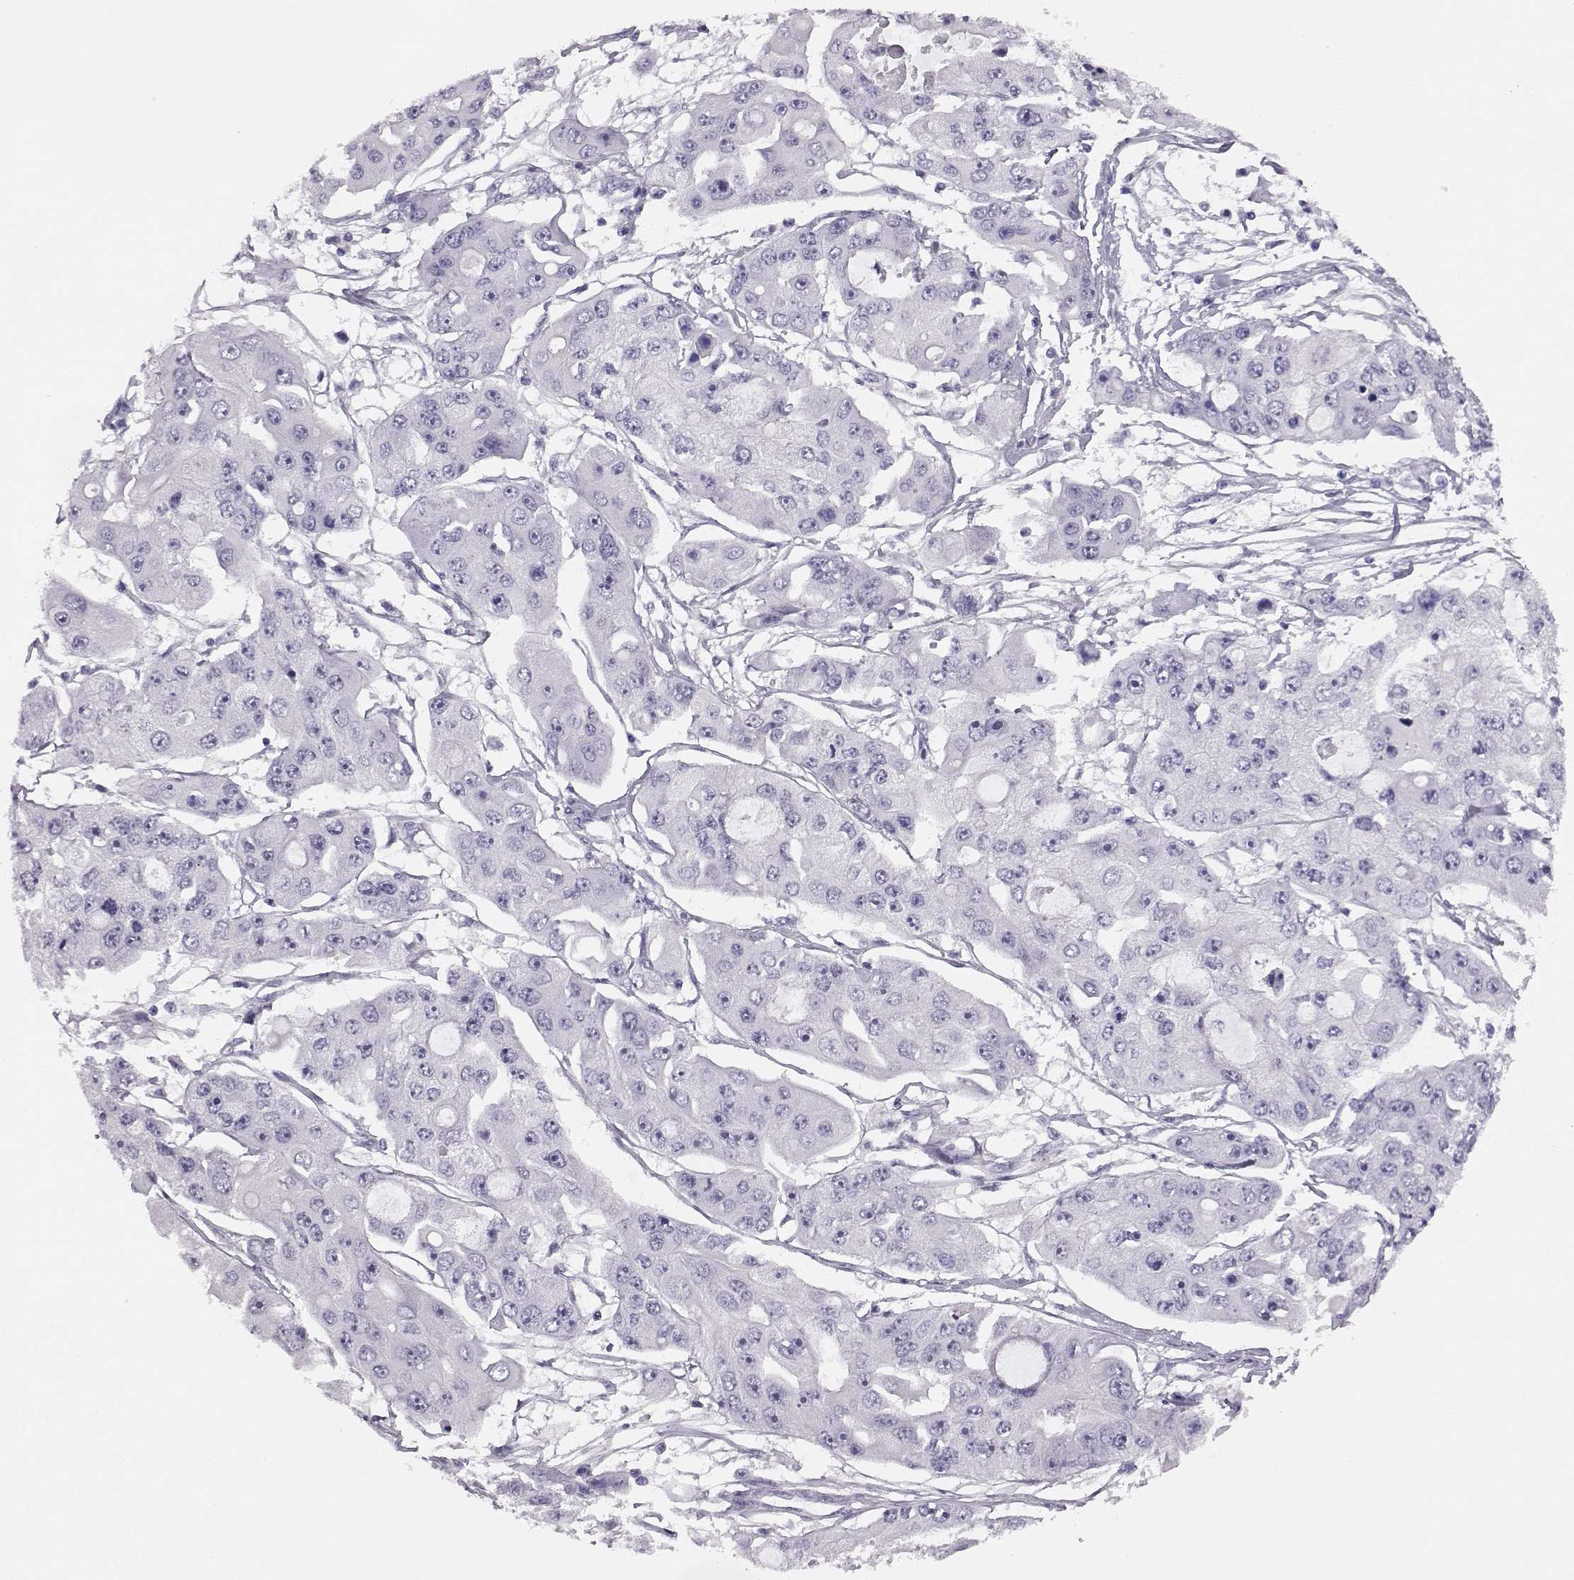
{"staining": {"intensity": "negative", "quantity": "none", "location": "none"}, "tissue": "ovarian cancer", "cell_type": "Tumor cells", "image_type": "cancer", "snomed": [{"axis": "morphology", "description": "Cystadenocarcinoma, serous, NOS"}, {"axis": "topography", "description": "Ovary"}], "caption": "DAB immunohistochemical staining of human serous cystadenocarcinoma (ovarian) shows no significant positivity in tumor cells.", "gene": "BFSP2", "patient": {"sex": "female", "age": 56}}